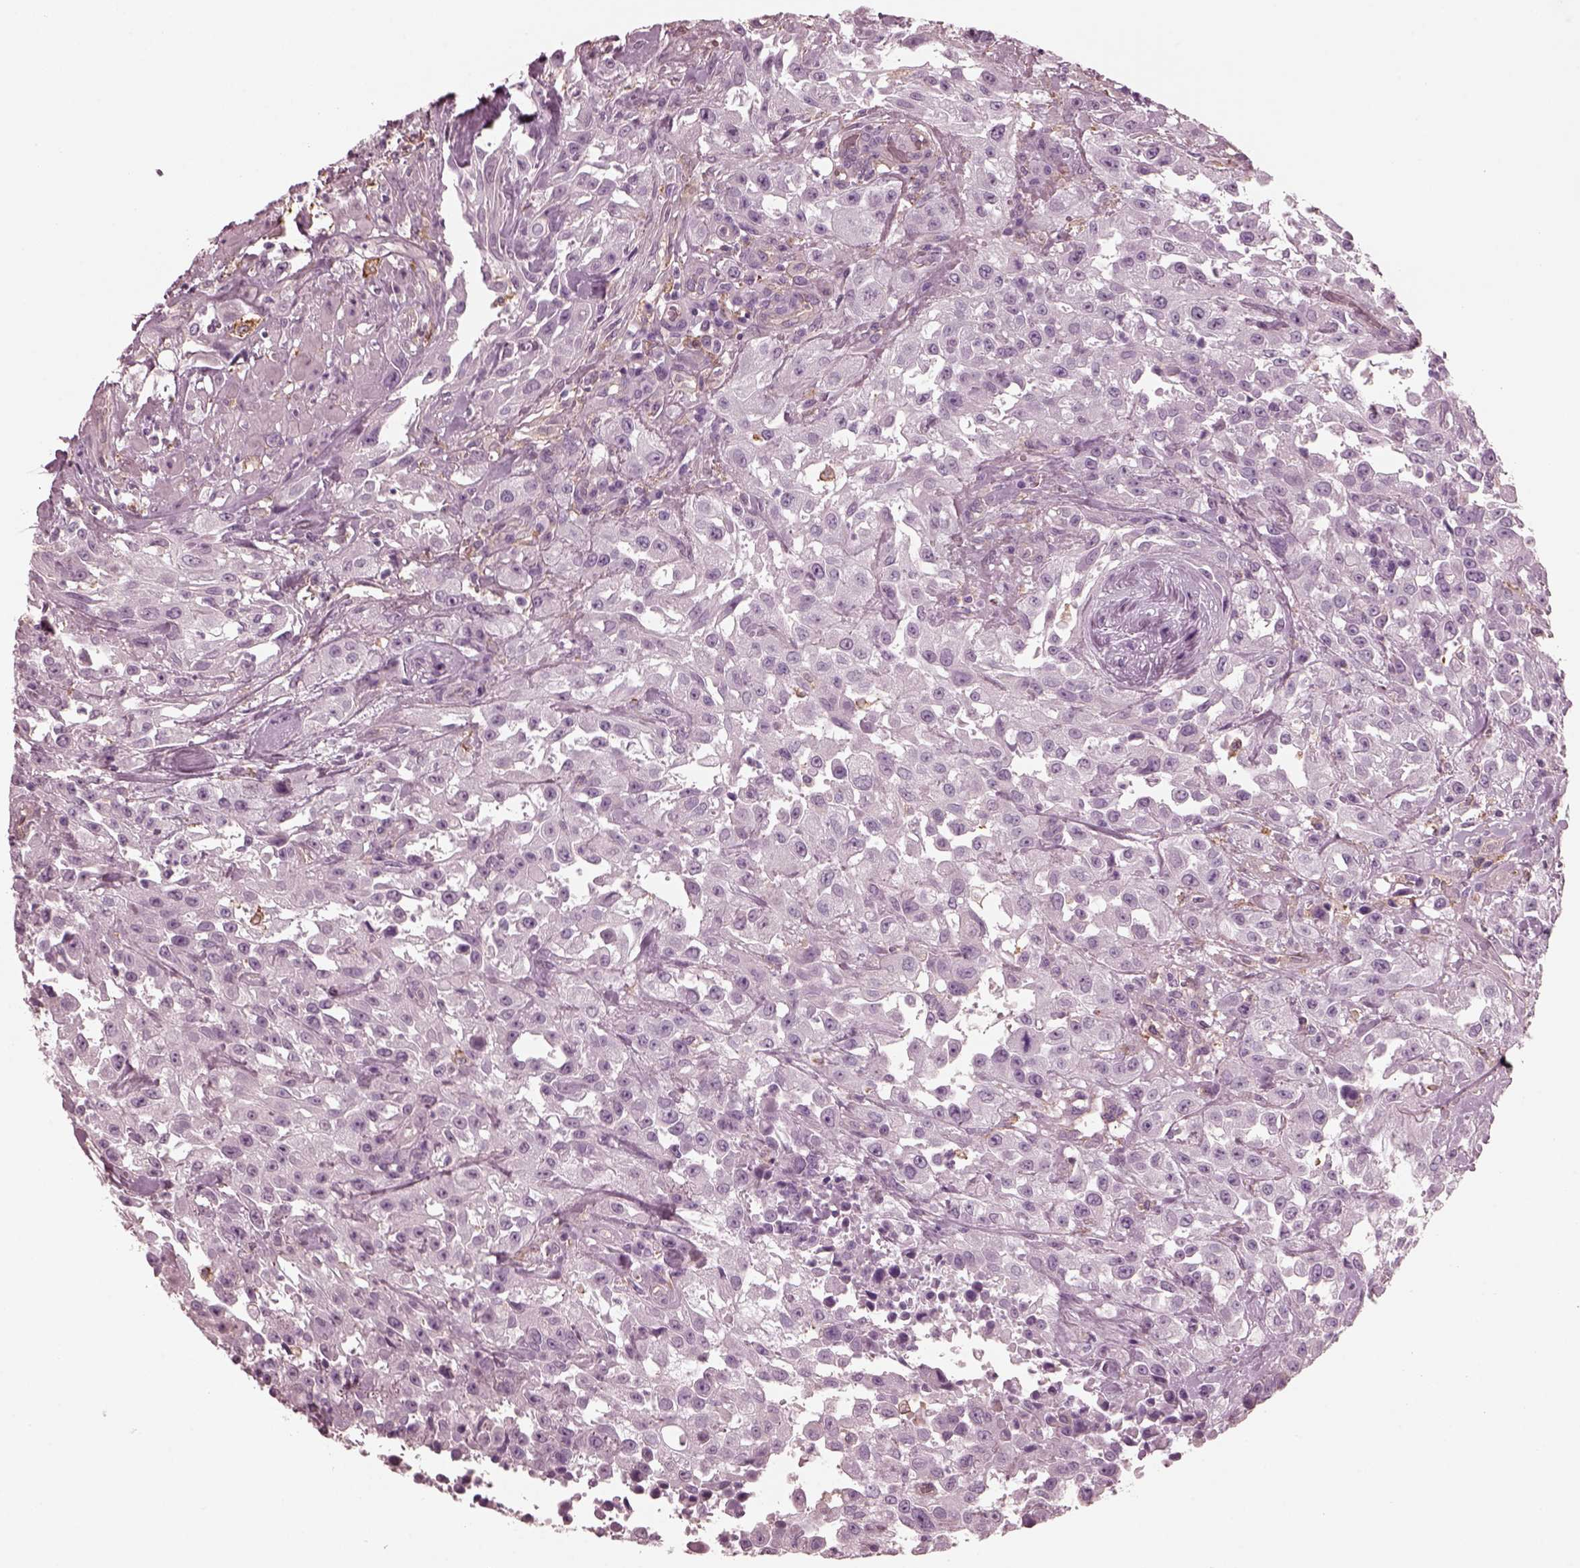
{"staining": {"intensity": "negative", "quantity": "none", "location": "none"}, "tissue": "urothelial cancer", "cell_type": "Tumor cells", "image_type": "cancer", "snomed": [{"axis": "morphology", "description": "Urothelial carcinoma, High grade"}, {"axis": "topography", "description": "Urinary bladder"}], "caption": "There is no significant positivity in tumor cells of urothelial carcinoma (high-grade). Nuclei are stained in blue.", "gene": "CGA", "patient": {"sex": "male", "age": 79}}